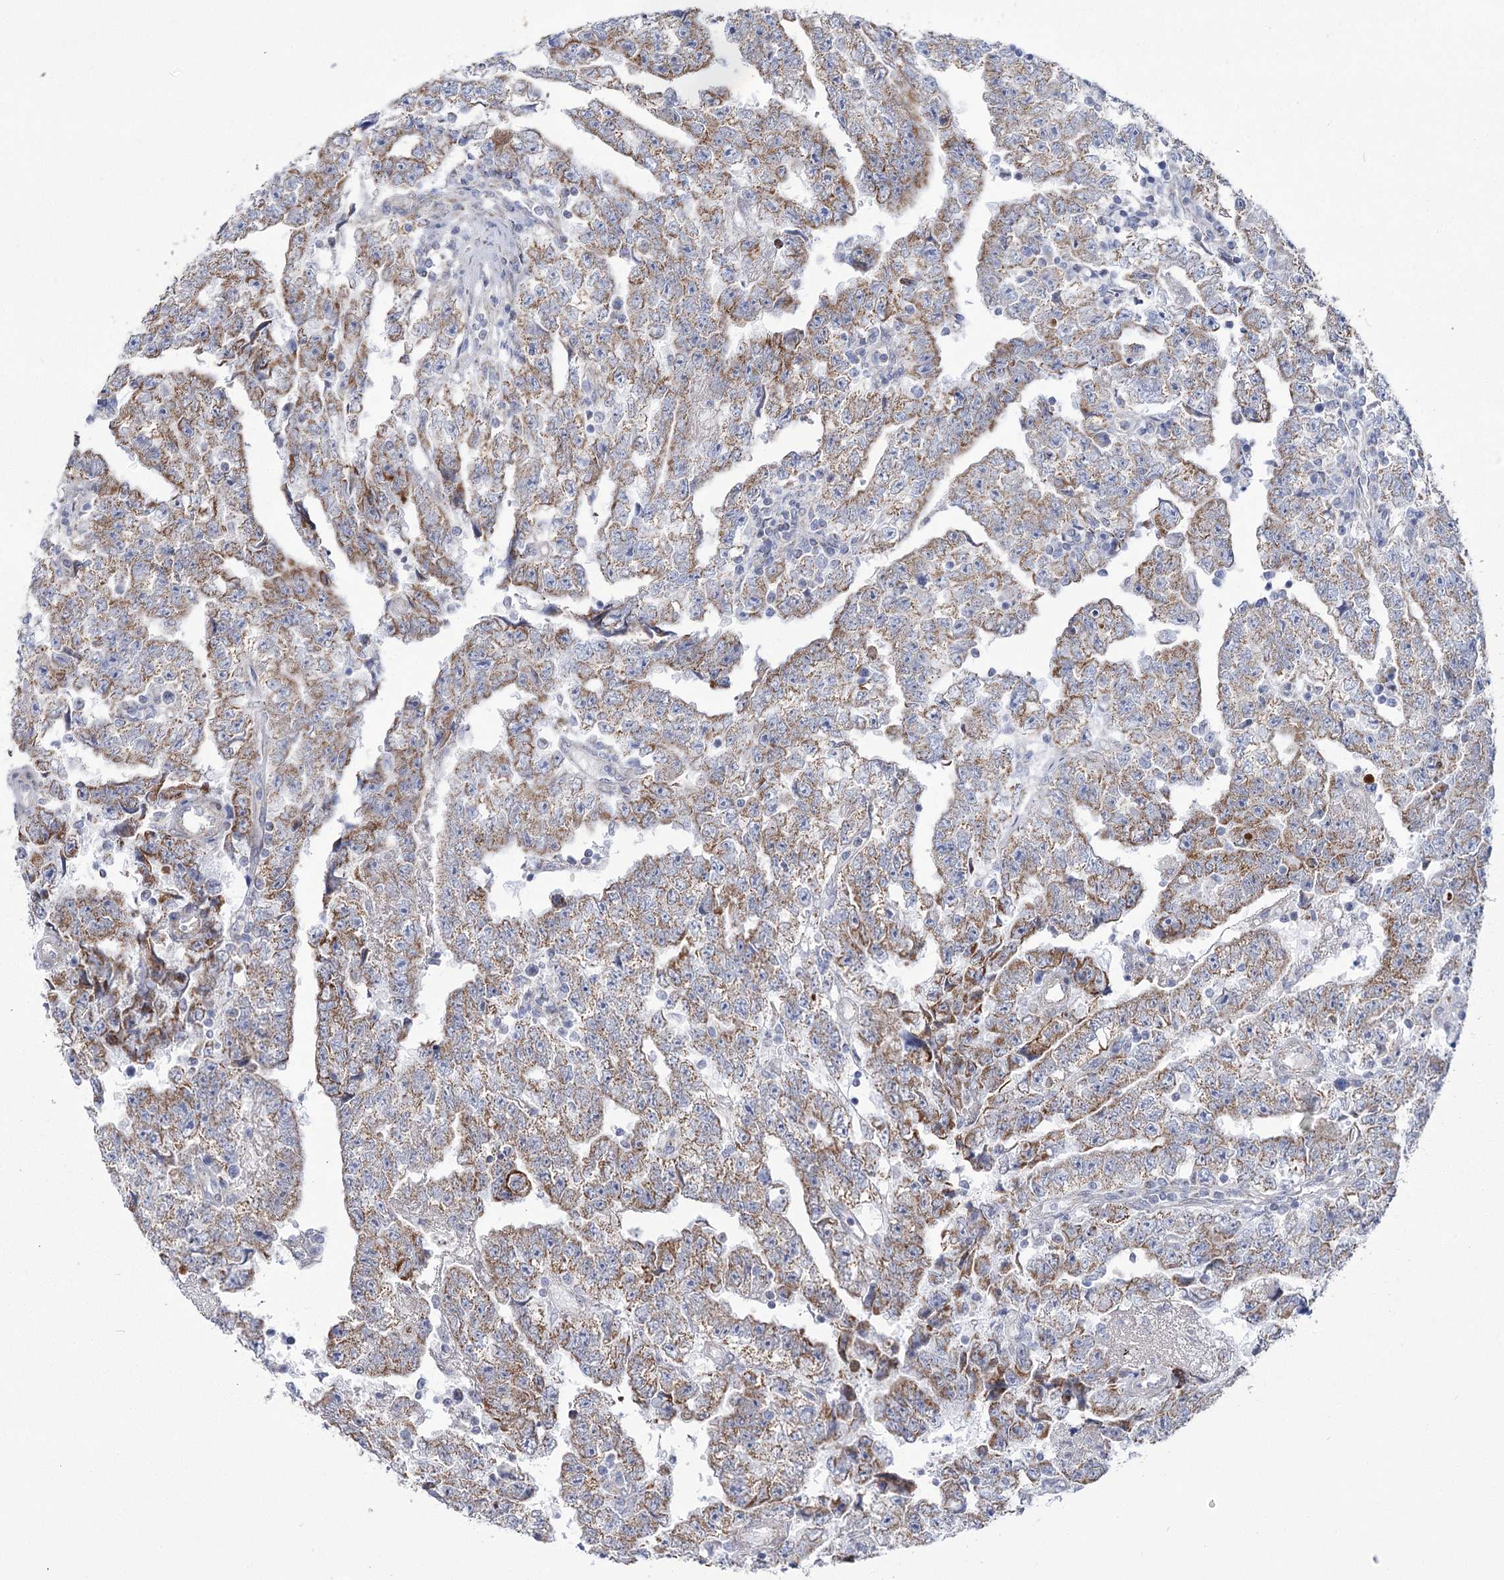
{"staining": {"intensity": "moderate", "quantity": ">75%", "location": "cytoplasmic/membranous"}, "tissue": "testis cancer", "cell_type": "Tumor cells", "image_type": "cancer", "snomed": [{"axis": "morphology", "description": "Carcinoma, Embryonal, NOS"}, {"axis": "topography", "description": "Testis"}], "caption": "Moderate cytoplasmic/membranous expression for a protein is appreciated in approximately >75% of tumor cells of testis cancer (embryonal carcinoma) using immunohistochemistry (IHC).", "gene": "PDHB", "patient": {"sex": "male", "age": 25}}